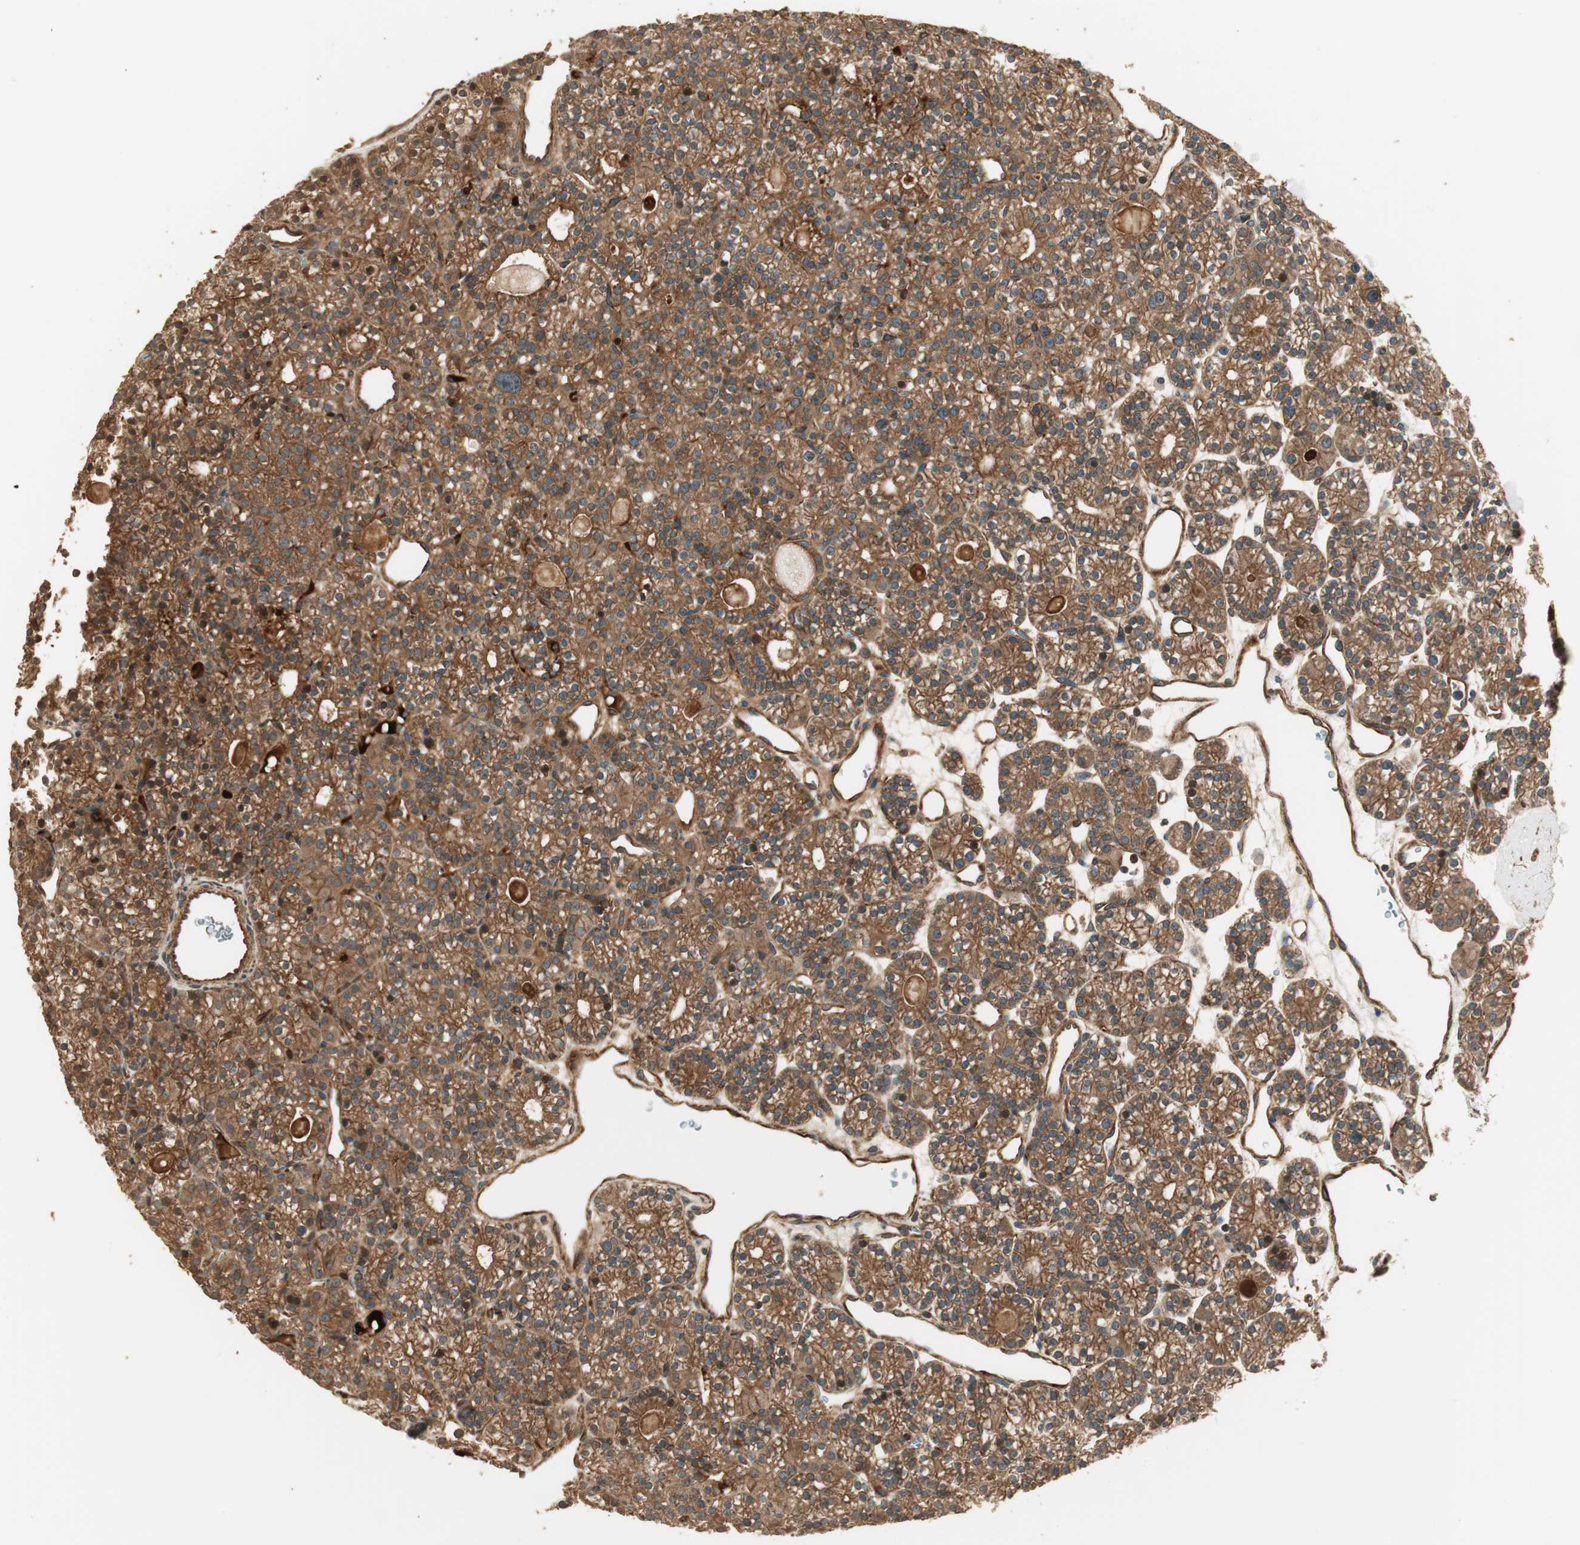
{"staining": {"intensity": "moderate", "quantity": ">75%", "location": "cytoplasmic/membranous"}, "tissue": "parathyroid gland", "cell_type": "Glandular cells", "image_type": "normal", "snomed": [{"axis": "morphology", "description": "Normal tissue, NOS"}, {"axis": "topography", "description": "Parathyroid gland"}], "caption": "A high-resolution photomicrograph shows IHC staining of benign parathyroid gland, which displays moderate cytoplasmic/membranous expression in approximately >75% of glandular cells. Using DAB (3,3'-diaminobenzidine) (brown) and hematoxylin (blue) stains, captured at high magnification using brightfield microscopy.", "gene": "PFDN5", "patient": {"sex": "female", "age": 64}}